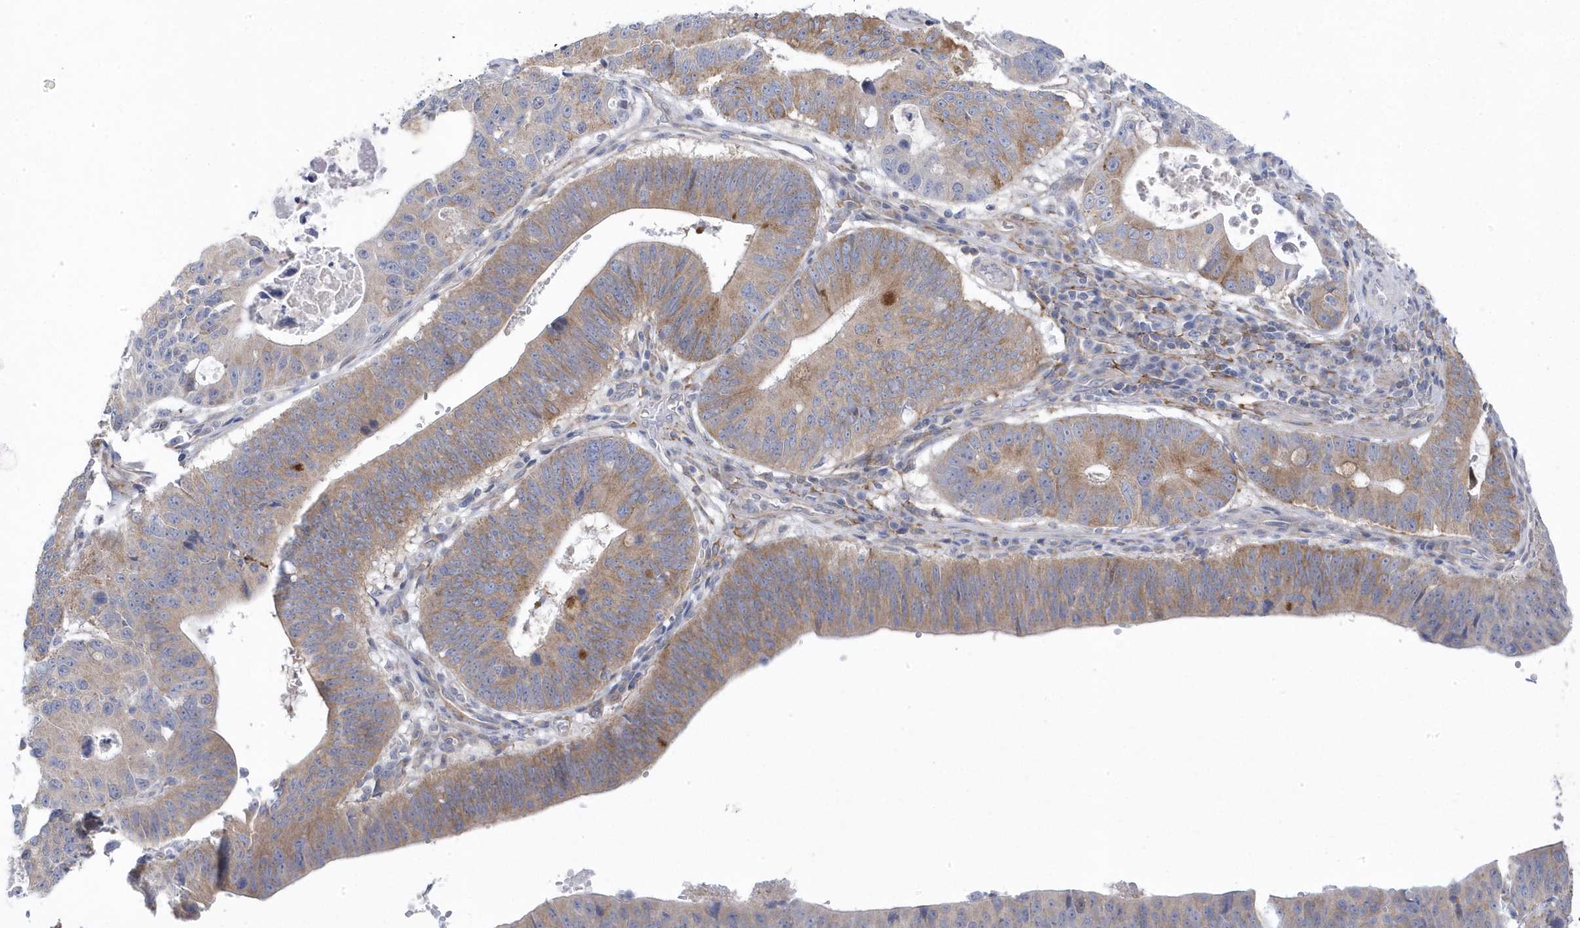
{"staining": {"intensity": "moderate", "quantity": "<25%", "location": "cytoplasmic/membranous"}, "tissue": "stomach cancer", "cell_type": "Tumor cells", "image_type": "cancer", "snomed": [{"axis": "morphology", "description": "Adenocarcinoma, NOS"}, {"axis": "topography", "description": "Stomach"}], "caption": "An immunohistochemistry (IHC) histopathology image of neoplastic tissue is shown. Protein staining in brown labels moderate cytoplasmic/membranous positivity in stomach cancer (adenocarcinoma) within tumor cells. Using DAB (brown) and hematoxylin (blue) stains, captured at high magnification using brightfield microscopy.", "gene": "ANAPC1", "patient": {"sex": "male", "age": 59}}